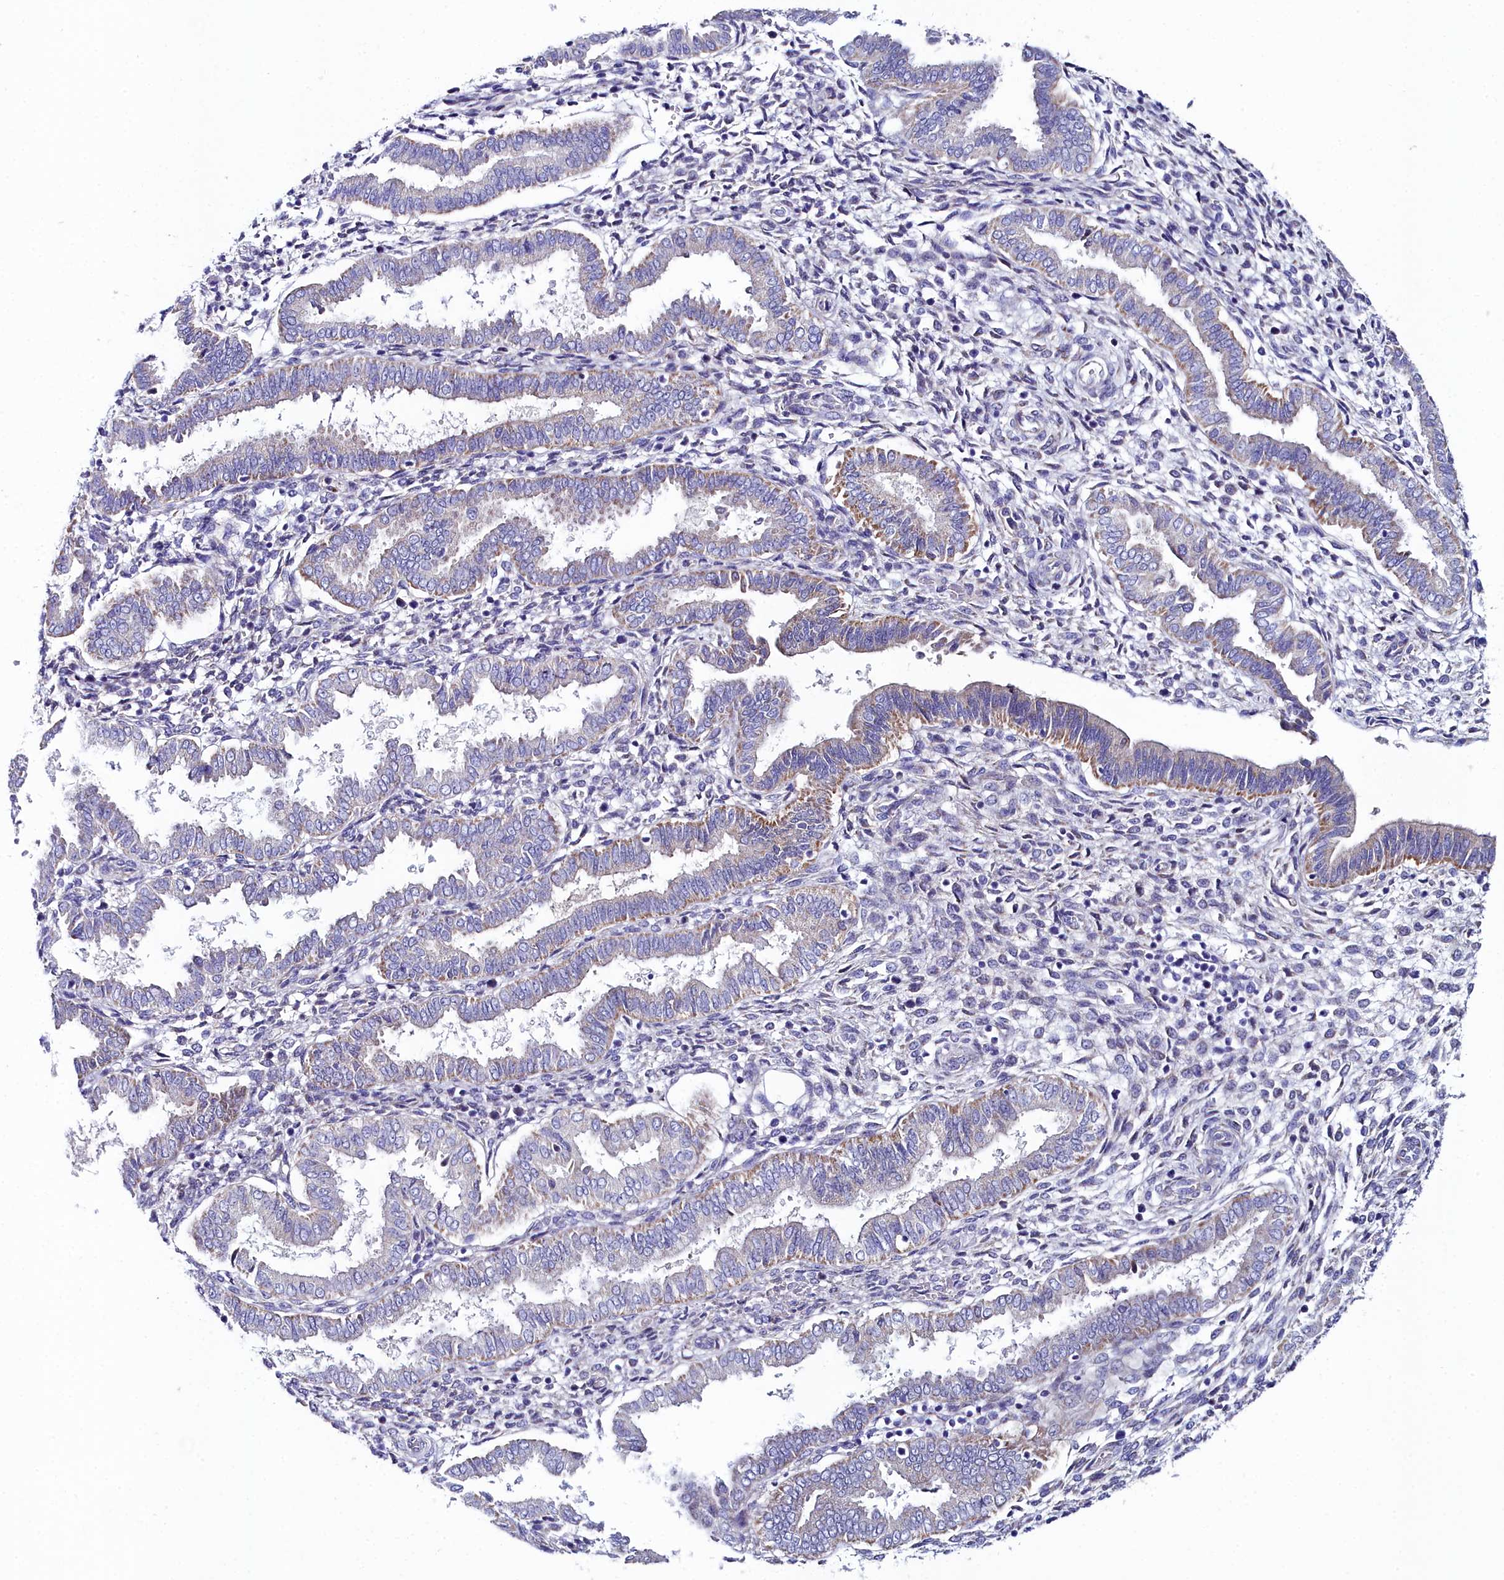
{"staining": {"intensity": "negative", "quantity": "none", "location": "none"}, "tissue": "endometrium", "cell_type": "Cells in endometrial stroma", "image_type": "normal", "snomed": [{"axis": "morphology", "description": "Normal tissue, NOS"}, {"axis": "topography", "description": "Endometrium"}], "caption": "Immunohistochemistry micrograph of normal human endometrium stained for a protein (brown), which displays no positivity in cells in endometrial stroma.", "gene": "SLC49A3", "patient": {"sex": "female", "age": 24}}